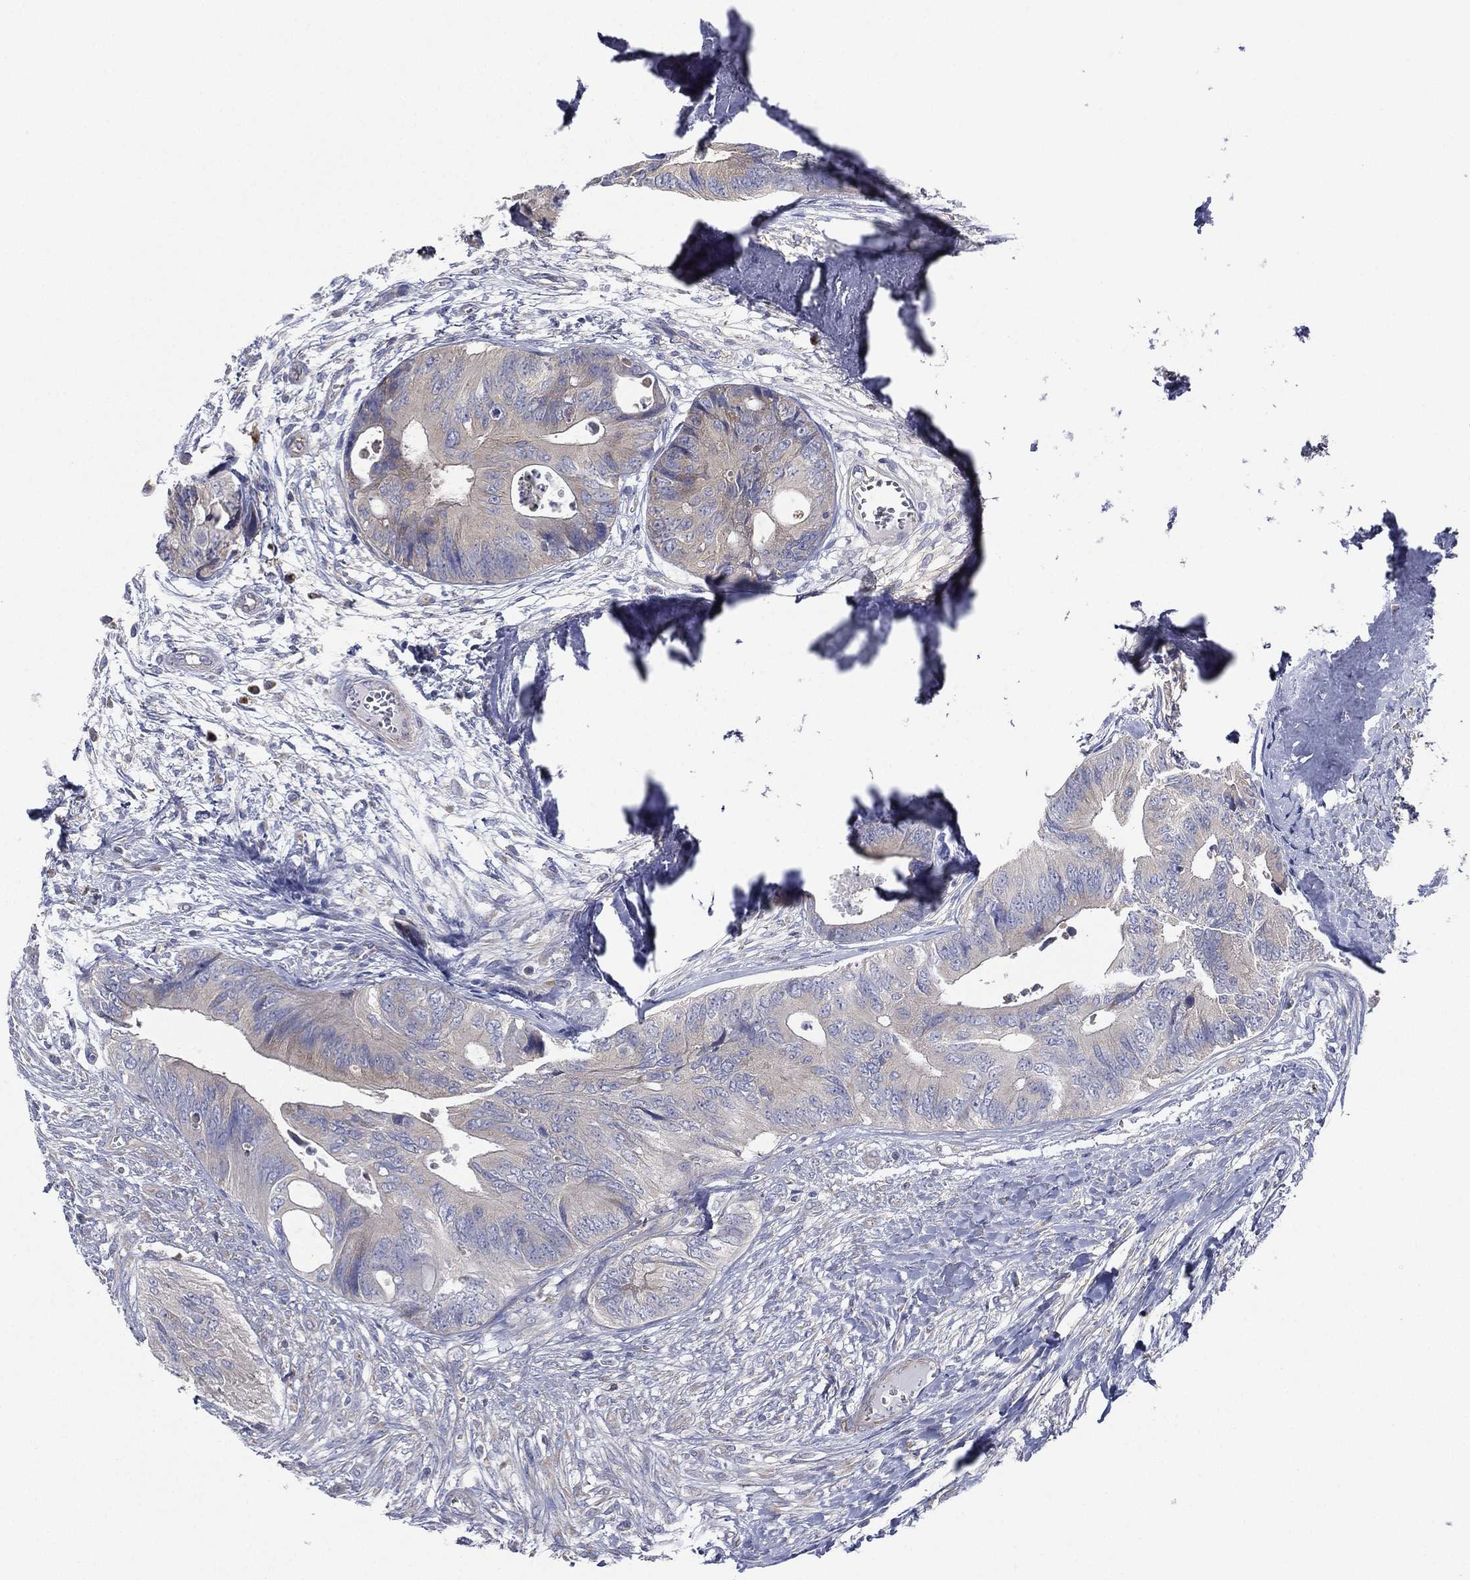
{"staining": {"intensity": "weak", "quantity": "25%-75%", "location": "cytoplasmic/membranous"}, "tissue": "colorectal cancer", "cell_type": "Tumor cells", "image_type": "cancer", "snomed": [{"axis": "morphology", "description": "Normal tissue, NOS"}, {"axis": "morphology", "description": "Adenocarcinoma, NOS"}, {"axis": "topography", "description": "Colon"}], "caption": "Immunohistochemistry histopathology image of colorectal cancer stained for a protein (brown), which demonstrates low levels of weak cytoplasmic/membranous expression in approximately 25%-75% of tumor cells.", "gene": "ATP8A2", "patient": {"sex": "male", "age": 65}}